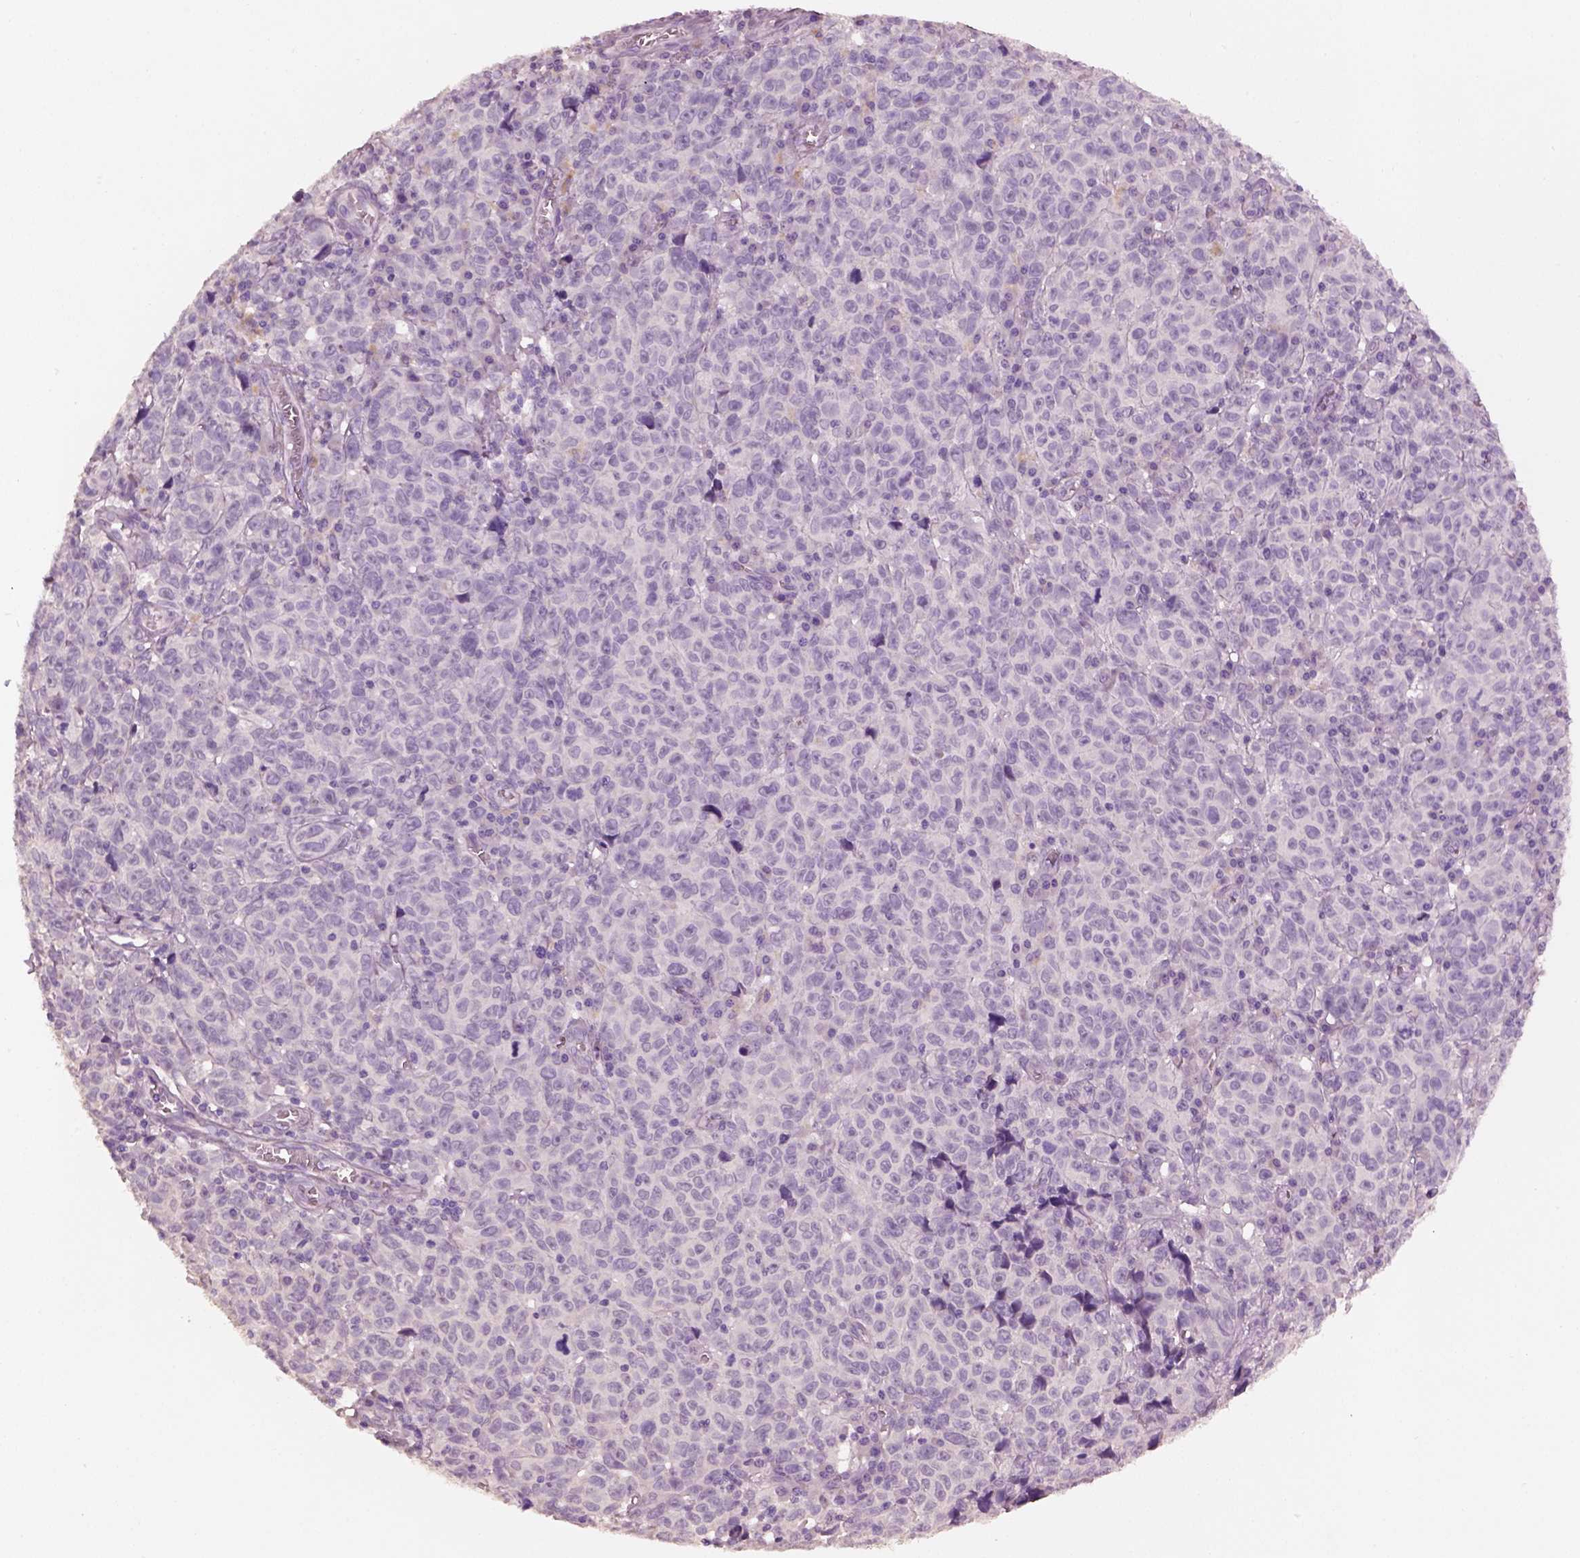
{"staining": {"intensity": "negative", "quantity": "none", "location": "none"}, "tissue": "melanoma", "cell_type": "Tumor cells", "image_type": "cancer", "snomed": [{"axis": "morphology", "description": "Malignant melanoma, NOS"}, {"axis": "topography", "description": "Vulva, labia, clitoris and Bartholin´s gland, NO"}], "caption": "This is an immunohistochemistry image of malignant melanoma. There is no staining in tumor cells.", "gene": "KCNIP3", "patient": {"sex": "female", "age": 75}}